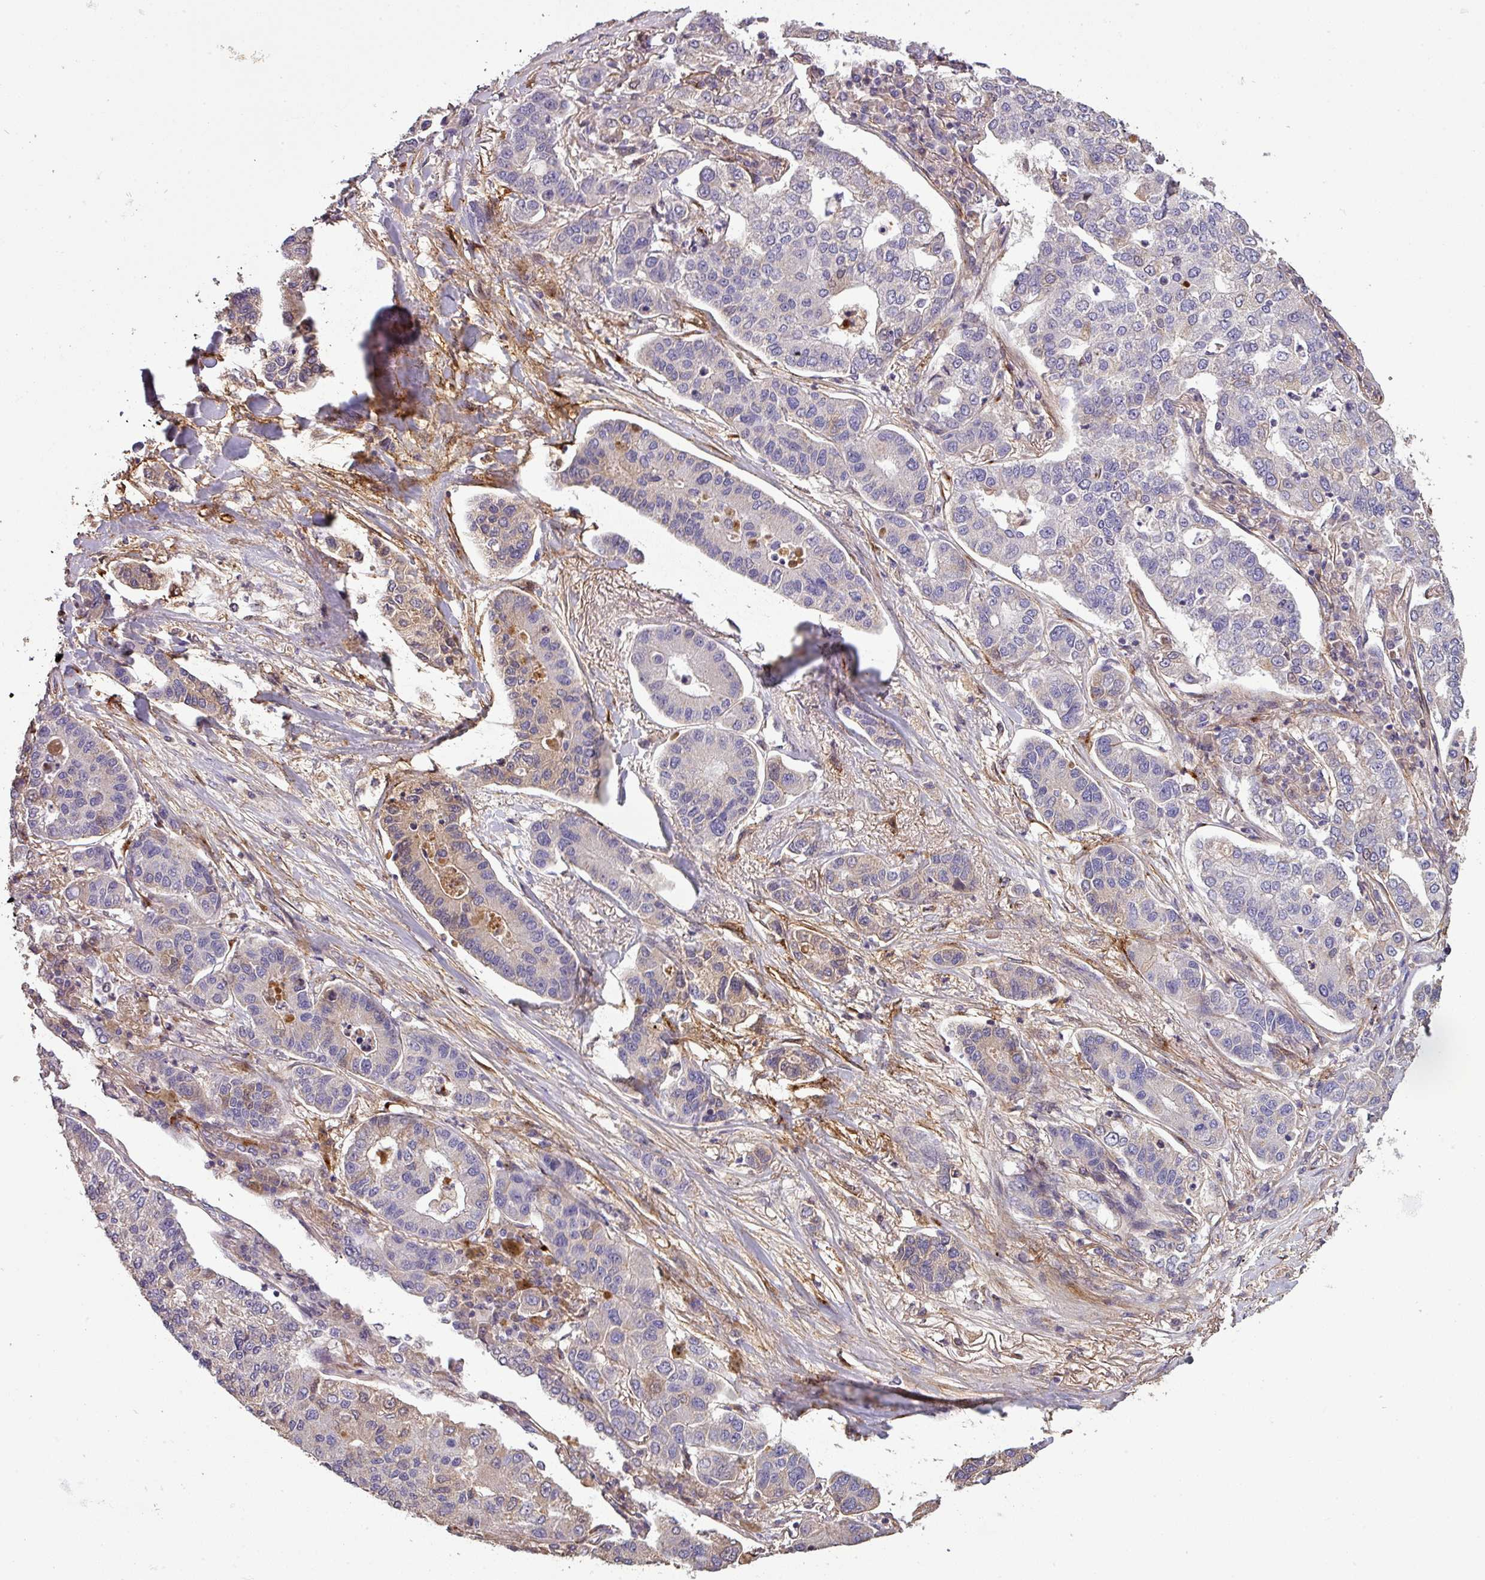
{"staining": {"intensity": "weak", "quantity": "<25%", "location": "cytoplasmic/membranous"}, "tissue": "lung cancer", "cell_type": "Tumor cells", "image_type": "cancer", "snomed": [{"axis": "morphology", "description": "Adenocarcinoma, NOS"}, {"axis": "topography", "description": "Lung"}], "caption": "This is a photomicrograph of IHC staining of lung cancer (adenocarcinoma), which shows no staining in tumor cells.", "gene": "ISLR", "patient": {"sex": "male", "age": 49}}